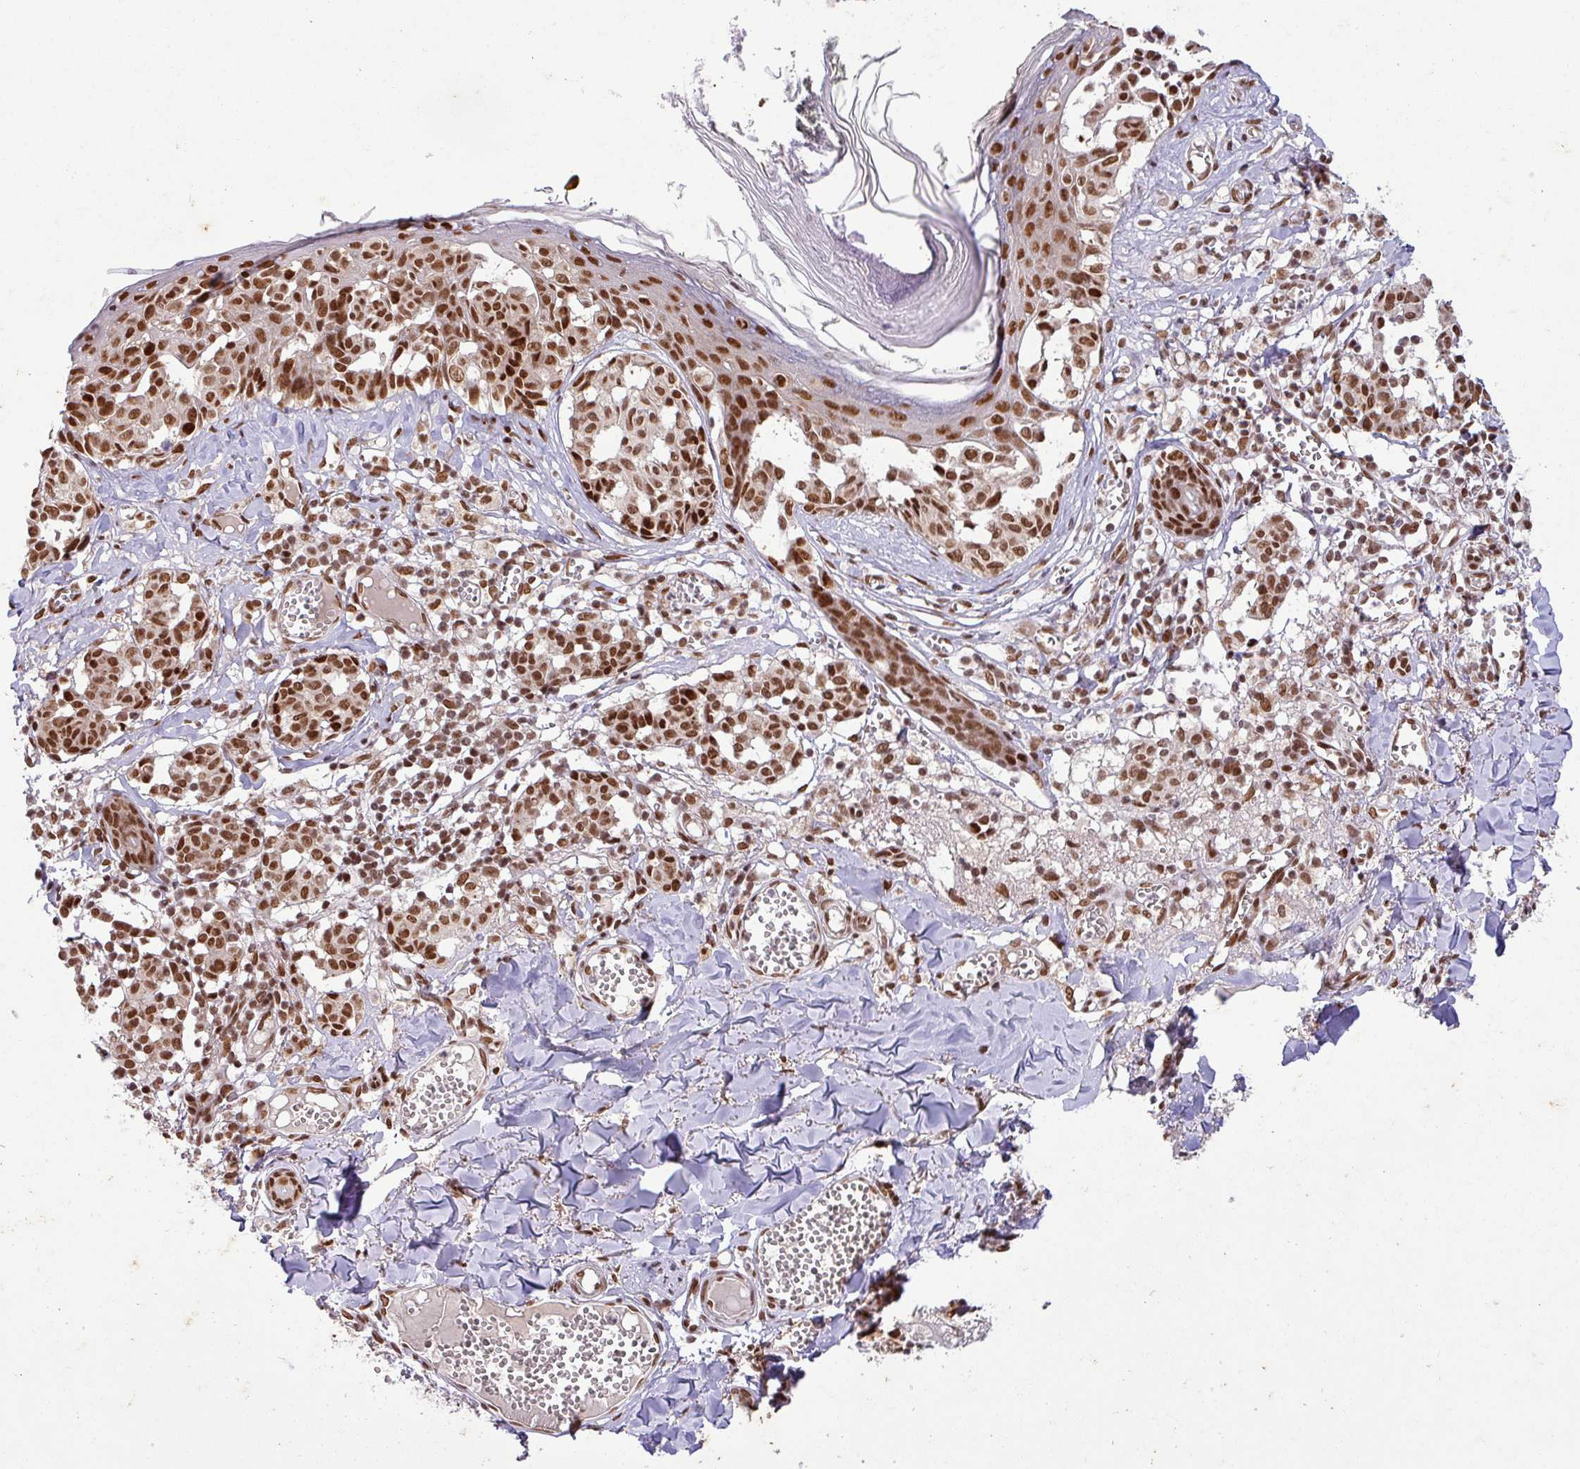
{"staining": {"intensity": "strong", "quantity": ">75%", "location": "nuclear"}, "tissue": "melanoma", "cell_type": "Tumor cells", "image_type": "cancer", "snomed": [{"axis": "morphology", "description": "Malignant melanoma, NOS"}, {"axis": "topography", "description": "Skin"}], "caption": "DAB (3,3'-diaminobenzidine) immunohistochemical staining of human melanoma displays strong nuclear protein expression in approximately >75% of tumor cells.", "gene": "SRSF2", "patient": {"sex": "female", "age": 43}}